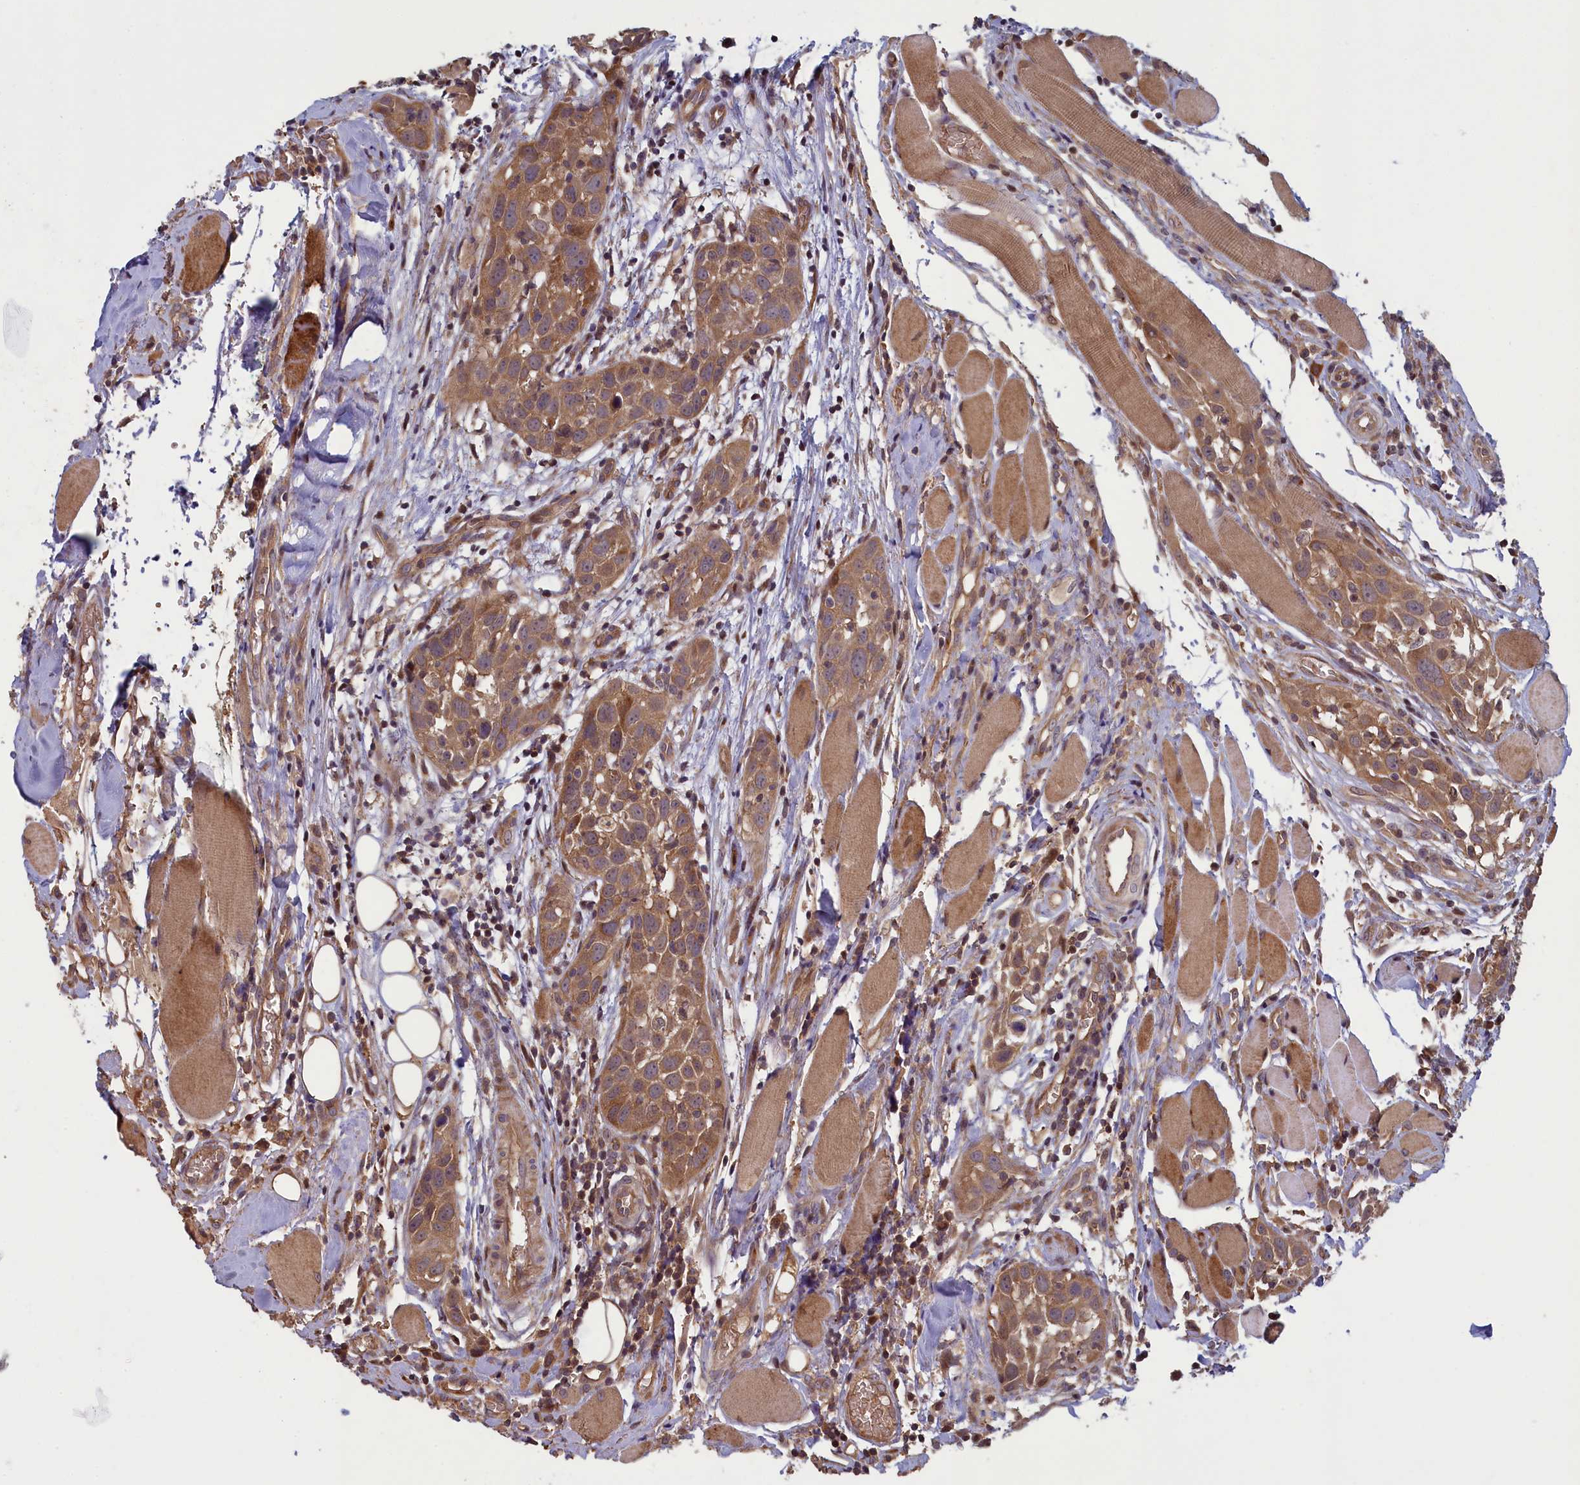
{"staining": {"intensity": "moderate", "quantity": ">75%", "location": "cytoplasmic/membranous"}, "tissue": "head and neck cancer", "cell_type": "Tumor cells", "image_type": "cancer", "snomed": [{"axis": "morphology", "description": "Squamous cell carcinoma, NOS"}, {"axis": "topography", "description": "Oral tissue"}, {"axis": "topography", "description": "Head-Neck"}], "caption": "The immunohistochemical stain highlights moderate cytoplasmic/membranous expression in tumor cells of head and neck squamous cell carcinoma tissue.", "gene": "CIAO2B", "patient": {"sex": "female", "age": 50}}